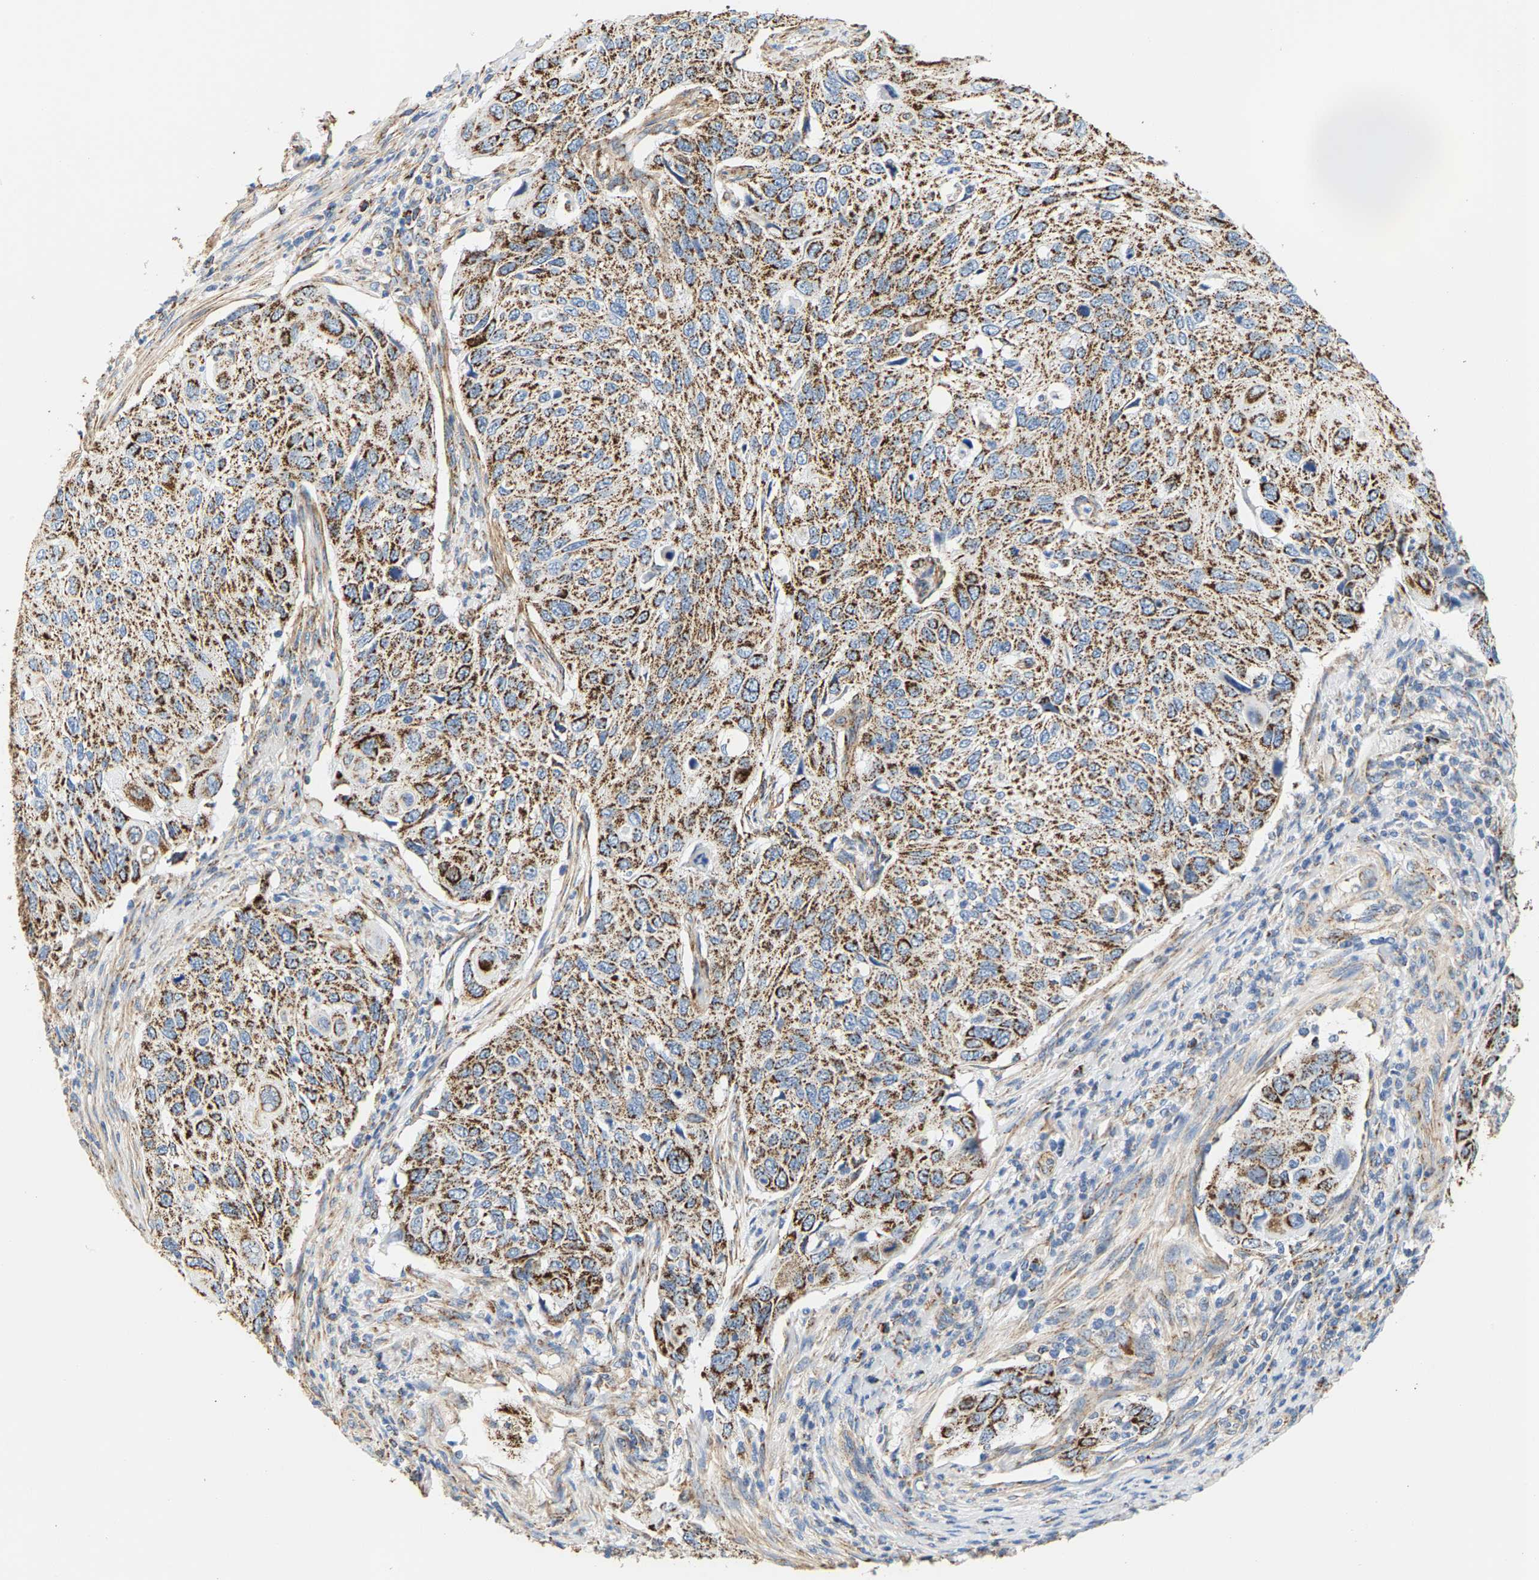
{"staining": {"intensity": "moderate", "quantity": ">75%", "location": "cytoplasmic/membranous"}, "tissue": "cervical cancer", "cell_type": "Tumor cells", "image_type": "cancer", "snomed": [{"axis": "morphology", "description": "Squamous cell carcinoma, NOS"}, {"axis": "topography", "description": "Cervix"}], "caption": "Immunohistochemistry histopathology image of squamous cell carcinoma (cervical) stained for a protein (brown), which demonstrates medium levels of moderate cytoplasmic/membranous staining in approximately >75% of tumor cells.", "gene": "SHMT2", "patient": {"sex": "female", "age": 70}}